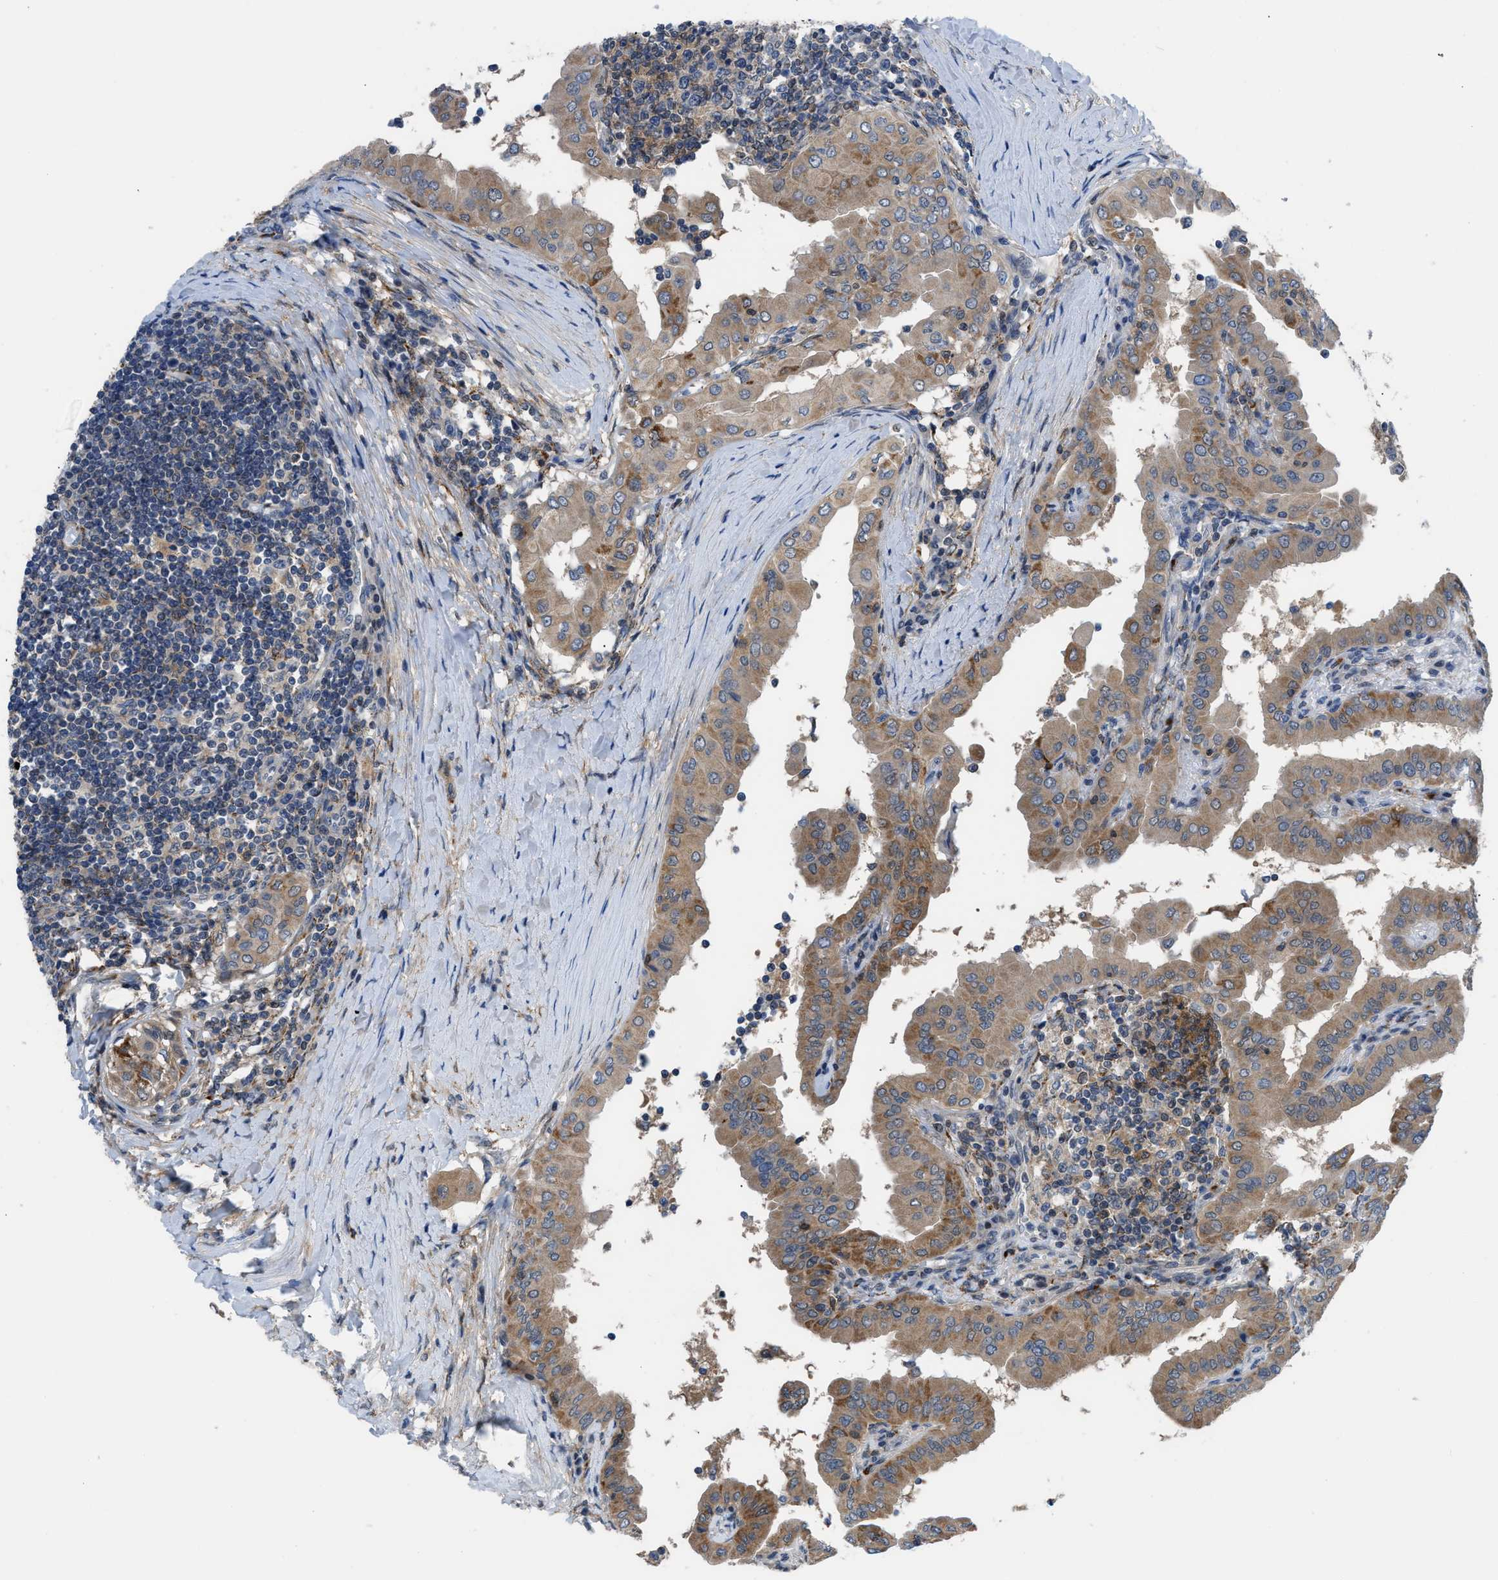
{"staining": {"intensity": "moderate", "quantity": ">75%", "location": "cytoplasmic/membranous"}, "tissue": "thyroid cancer", "cell_type": "Tumor cells", "image_type": "cancer", "snomed": [{"axis": "morphology", "description": "Papillary adenocarcinoma, NOS"}, {"axis": "topography", "description": "Thyroid gland"}], "caption": "Tumor cells display medium levels of moderate cytoplasmic/membranous expression in approximately >75% of cells in thyroid cancer.", "gene": "TMEM45B", "patient": {"sex": "male", "age": 33}}